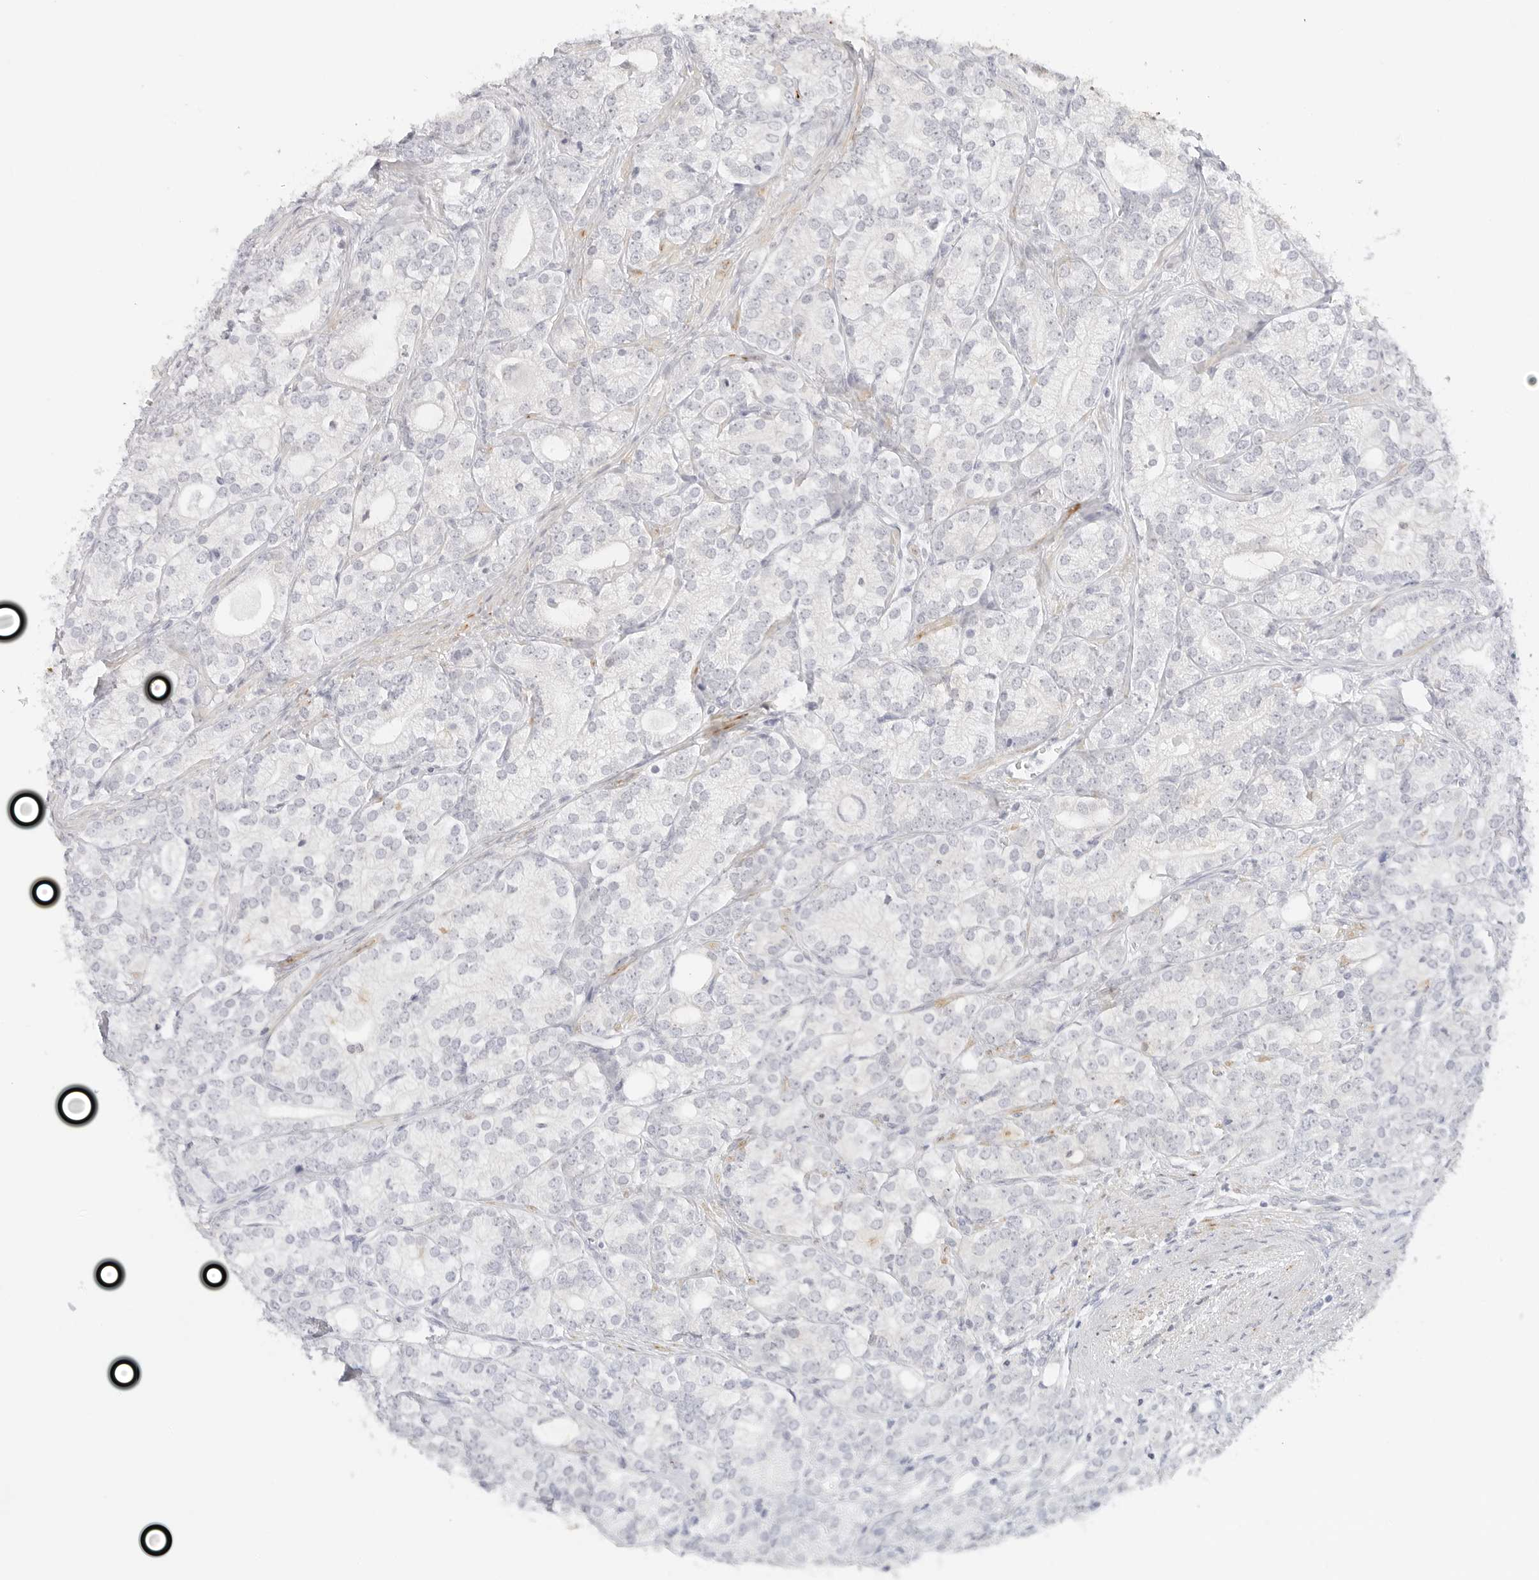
{"staining": {"intensity": "negative", "quantity": "none", "location": "none"}, "tissue": "prostate cancer", "cell_type": "Tumor cells", "image_type": "cancer", "snomed": [{"axis": "morphology", "description": "Adenocarcinoma, High grade"}, {"axis": "topography", "description": "Prostate"}], "caption": "Immunohistochemistry histopathology image of neoplastic tissue: human high-grade adenocarcinoma (prostate) stained with DAB (3,3'-diaminobenzidine) reveals no significant protein staining in tumor cells.", "gene": "PCDH19", "patient": {"sex": "male", "age": 57}}